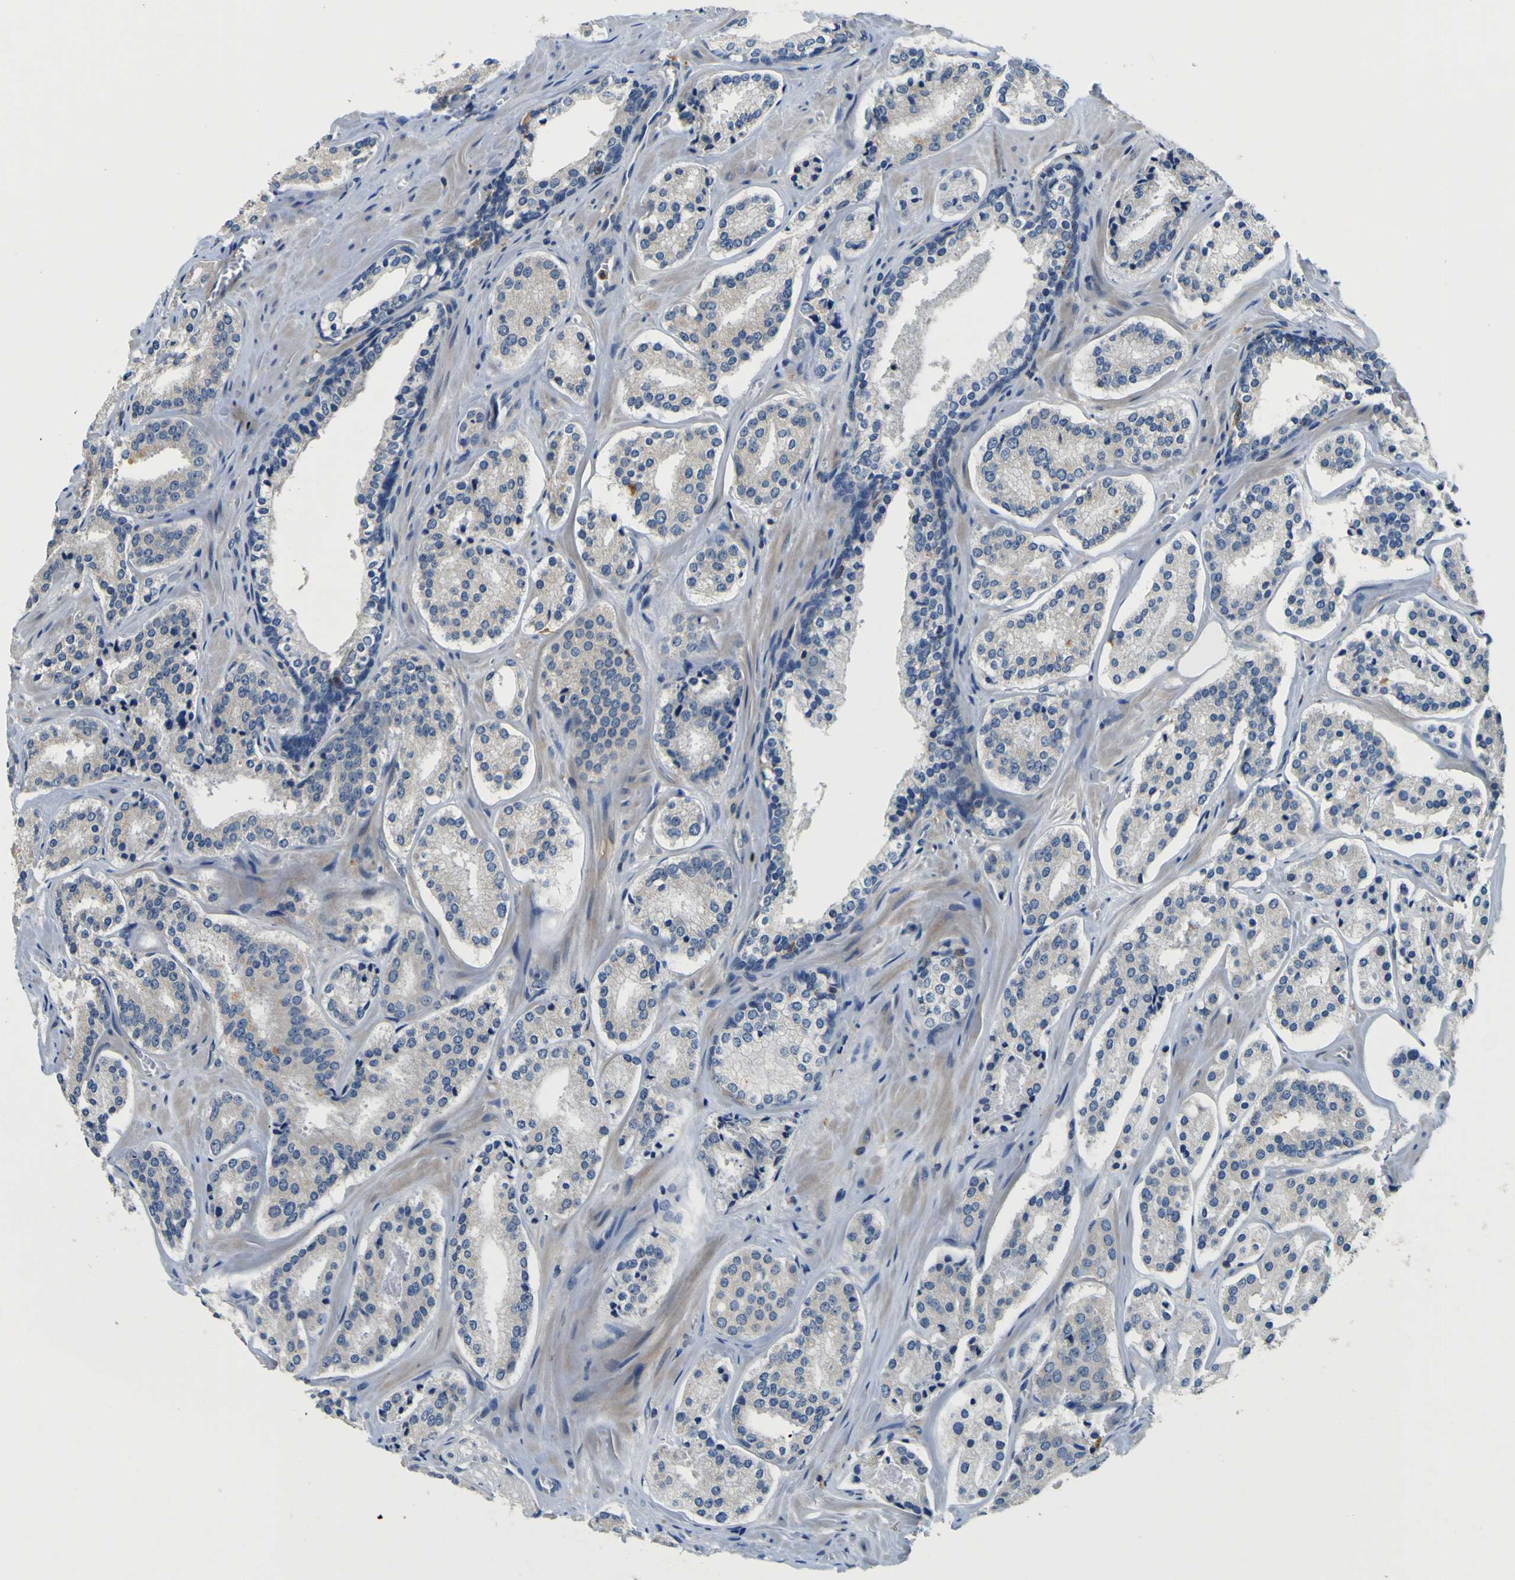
{"staining": {"intensity": "negative", "quantity": "none", "location": "none"}, "tissue": "prostate cancer", "cell_type": "Tumor cells", "image_type": "cancer", "snomed": [{"axis": "morphology", "description": "Adenocarcinoma, High grade"}, {"axis": "topography", "description": "Prostate"}], "caption": "Protein analysis of prostate cancer (adenocarcinoma (high-grade)) displays no significant positivity in tumor cells.", "gene": "TNIK", "patient": {"sex": "male", "age": 60}}